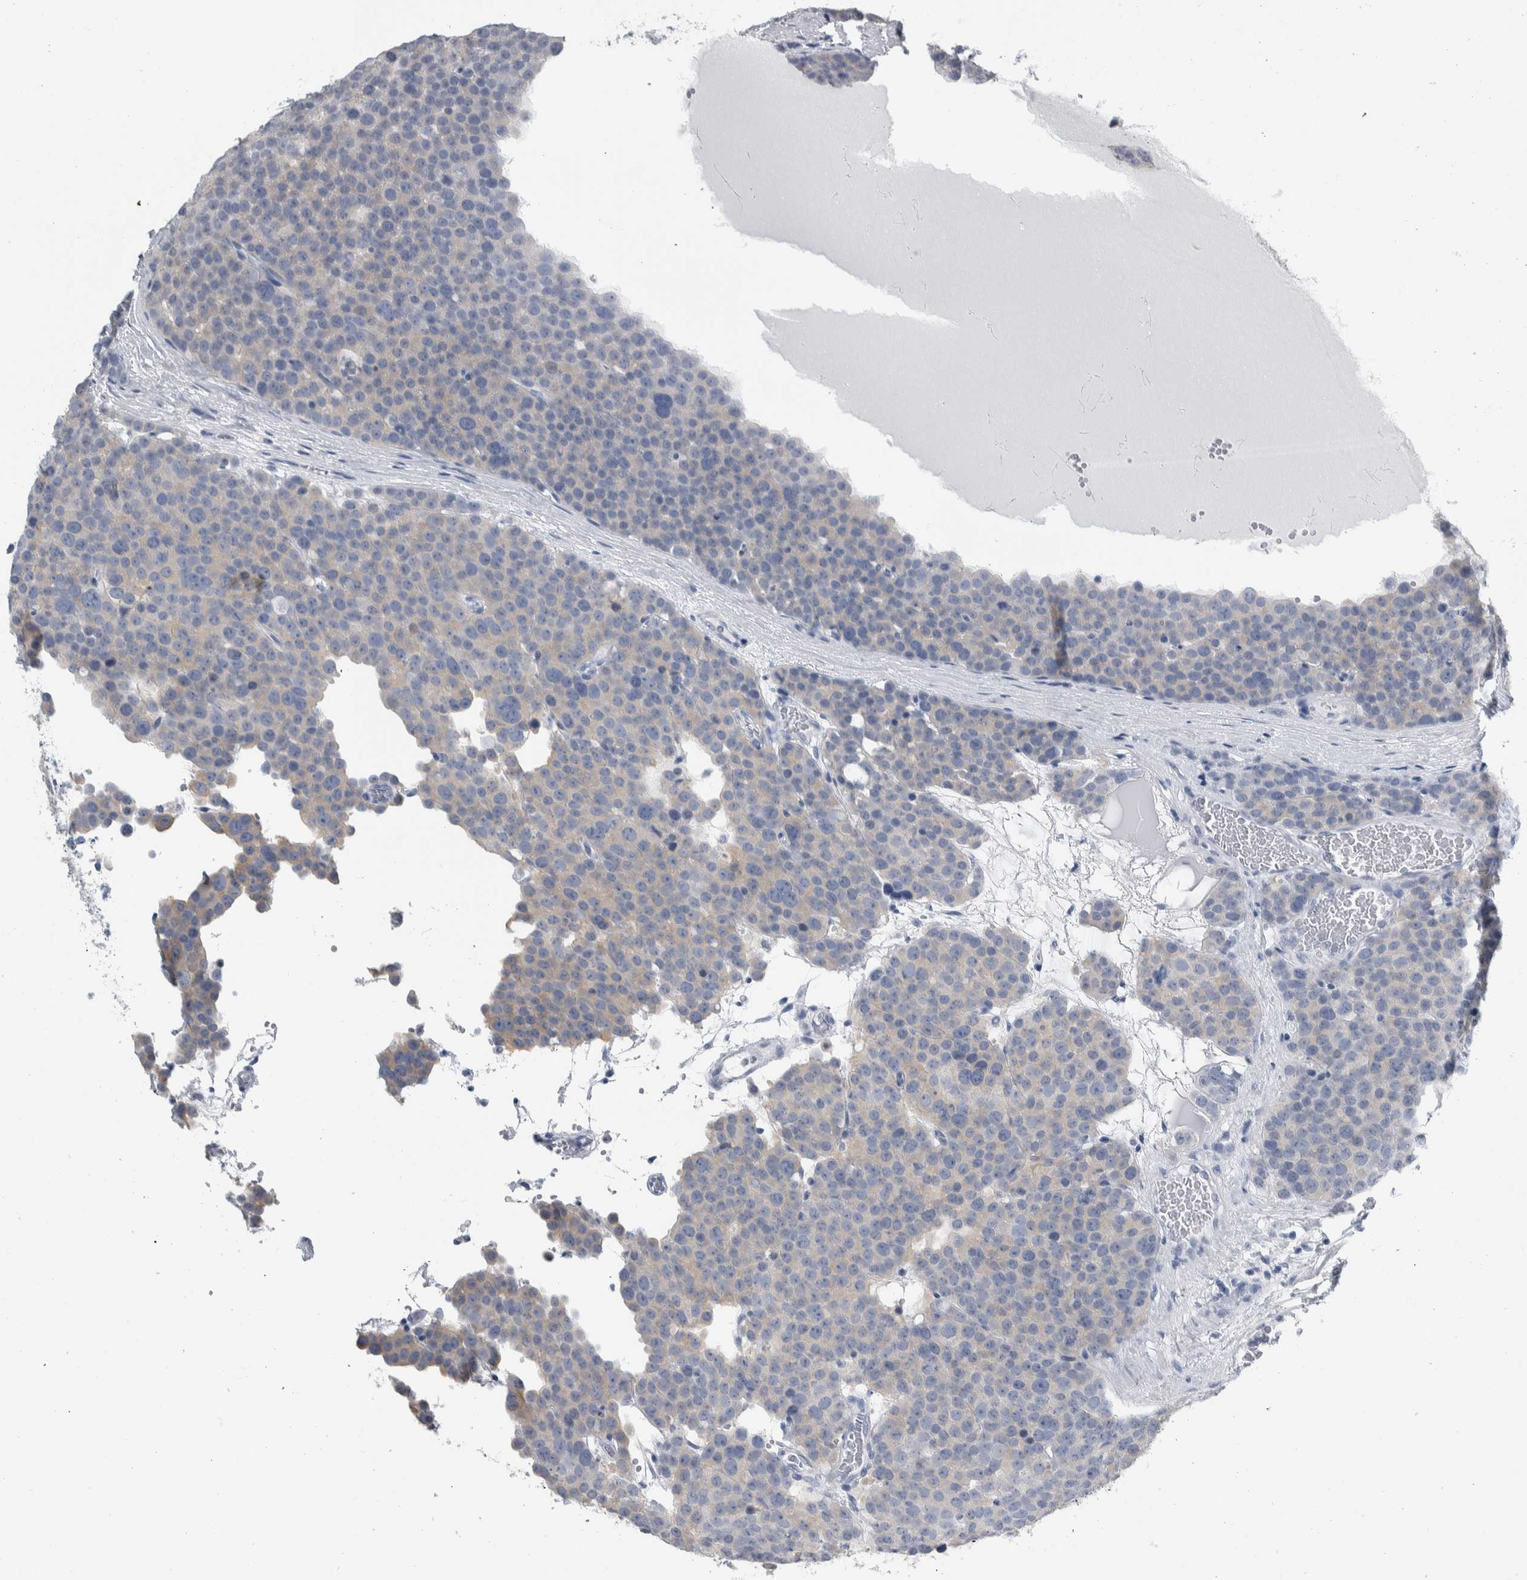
{"staining": {"intensity": "weak", "quantity": "25%-75%", "location": "cytoplasmic/membranous"}, "tissue": "testis cancer", "cell_type": "Tumor cells", "image_type": "cancer", "snomed": [{"axis": "morphology", "description": "Seminoma, NOS"}, {"axis": "topography", "description": "Testis"}], "caption": "Immunohistochemistry (IHC) micrograph of neoplastic tissue: seminoma (testis) stained using immunohistochemistry displays low levels of weak protein expression localized specifically in the cytoplasmic/membranous of tumor cells, appearing as a cytoplasmic/membranous brown color.", "gene": "CDH17", "patient": {"sex": "male", "age": 71}}